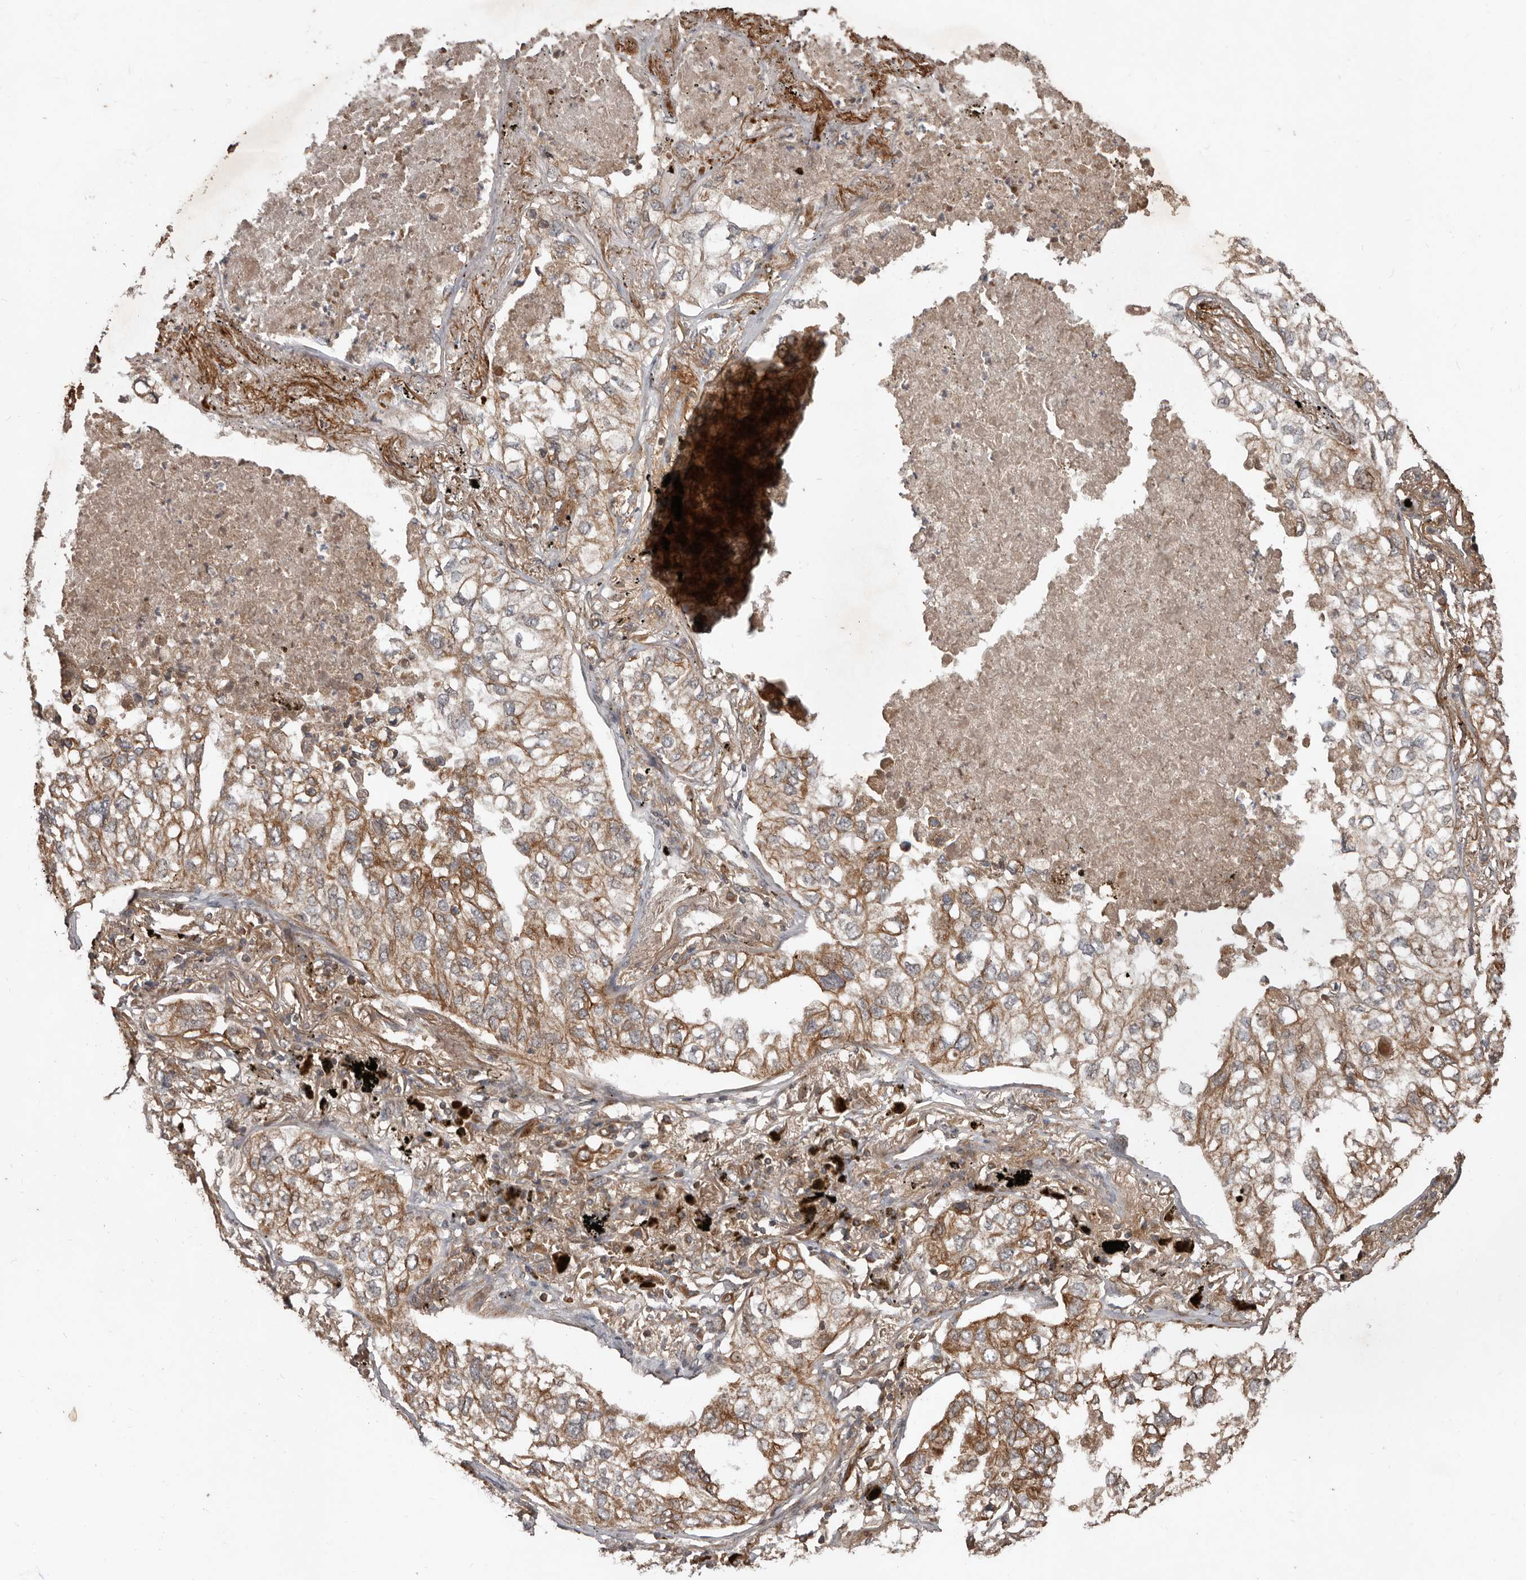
{"staining": {"intensity": "moderate", "quantity": ">75%", "location": "cytoplasmic/membranous"}, "tissue": "lung cancer", "cell_type": "Tumor cells", "image_type": "cancer", "snomed": [{"axis": "morphology", "description": "Adenocarcinoma, NOS"}, {"axis": "topography", "description": "Lung"}], "caption": "The image demonstrates a brown stain indicating the presence of a protein in the cytoplasmic/membranous of tumor cells in lung adenocarcinoma.", "gene": "STK36", "patient": {"sex": "male", "age": 65}}